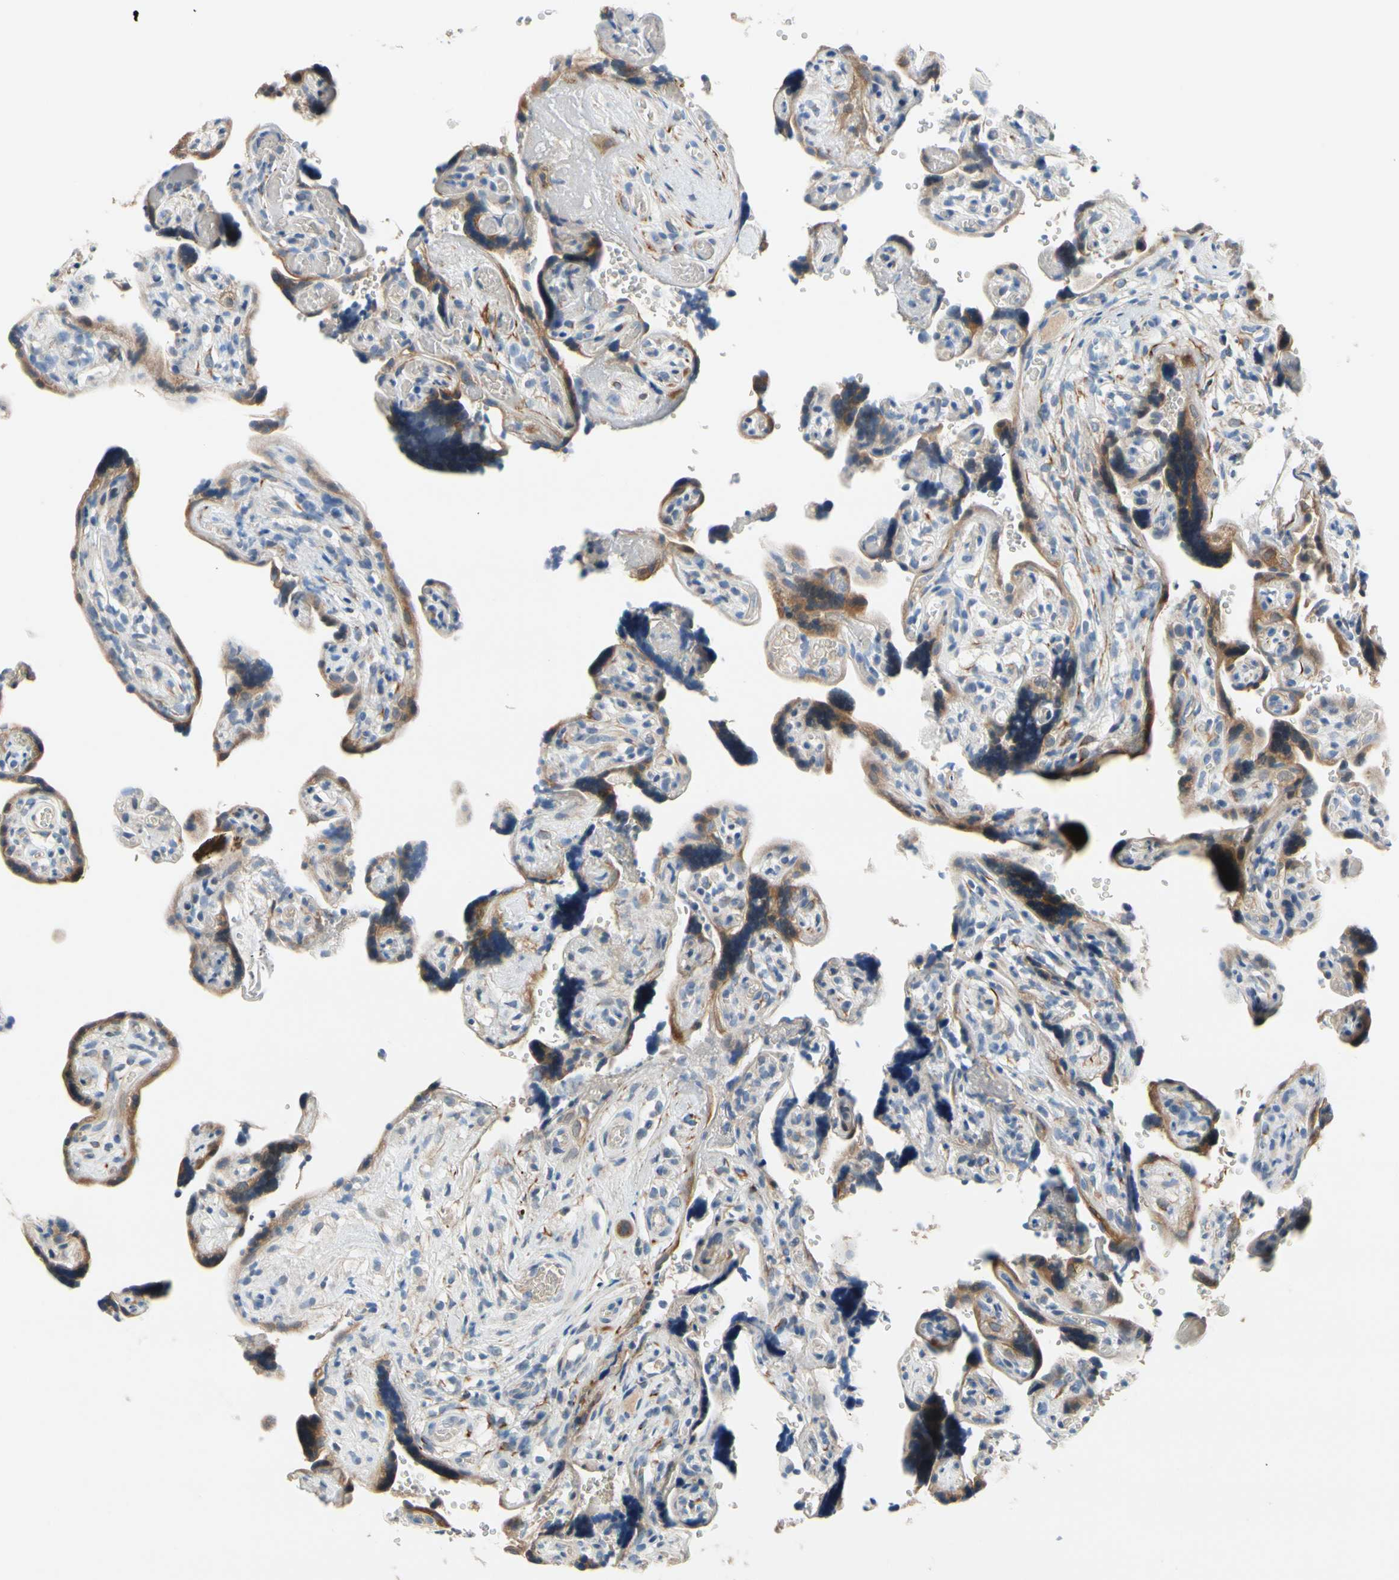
{"staining": {"intensity": "strong", "quantity": ">75%", "location": "cytoplasmic/membranous"}, "tissue": "placenta", "cell_type": "Trophoblastic cells", "image_type": "normal", "snomed": [{"axis": "morphology", "description": "Normal tissue, NOS"}, {"axis": "topography", "description": "Placenta"}], "caption": "Placenta stained with immunohistochemistry reveals strong cytoplasmic/membranous expression in approximately >75% of trophoblastic cells.", "gene": "SLC27A6", "patient": {"sex": "female", "age": 30}}